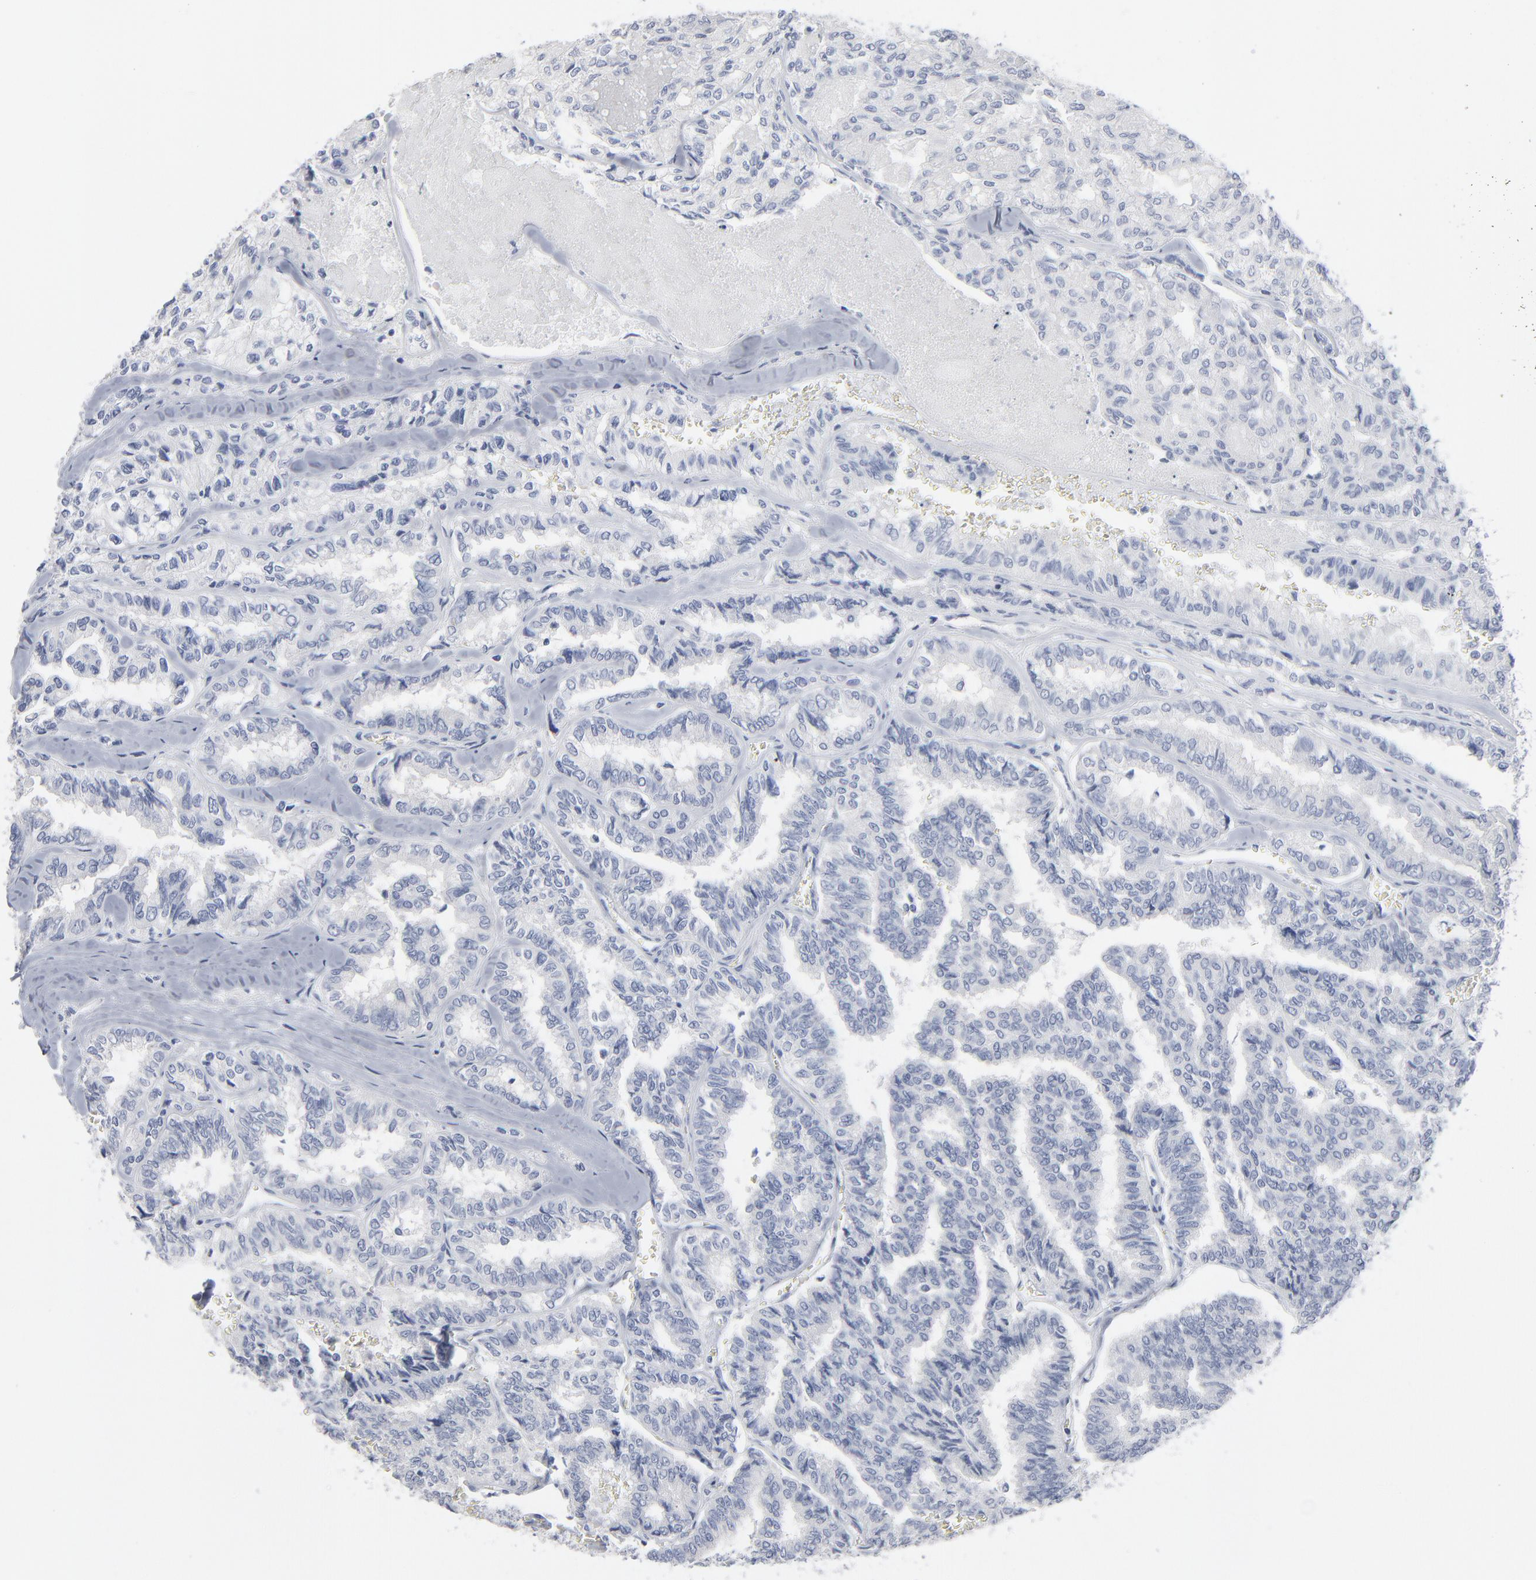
{"staining": {"intensity": "negative", "quantity": "none", "location": "none"}, "tissue": "thyroid cancer", "cell_type": "Tumor cells", "image_type": "cancer", "snomed": [{"axis": "morphology", "description": "Papillary adenocarcinoma, NOS"}, {"axis": "topography", "description": "Thyroid gland"}], "caption": "Image shows no protein expression in tumor cells of thyroid cancer tissue. The staining is performed using DAB brown chromogen with nuclei counter-stained in using hematoxylin.", "gene": "PAGE1", "patient": {"sex": "female", "age": 35}}